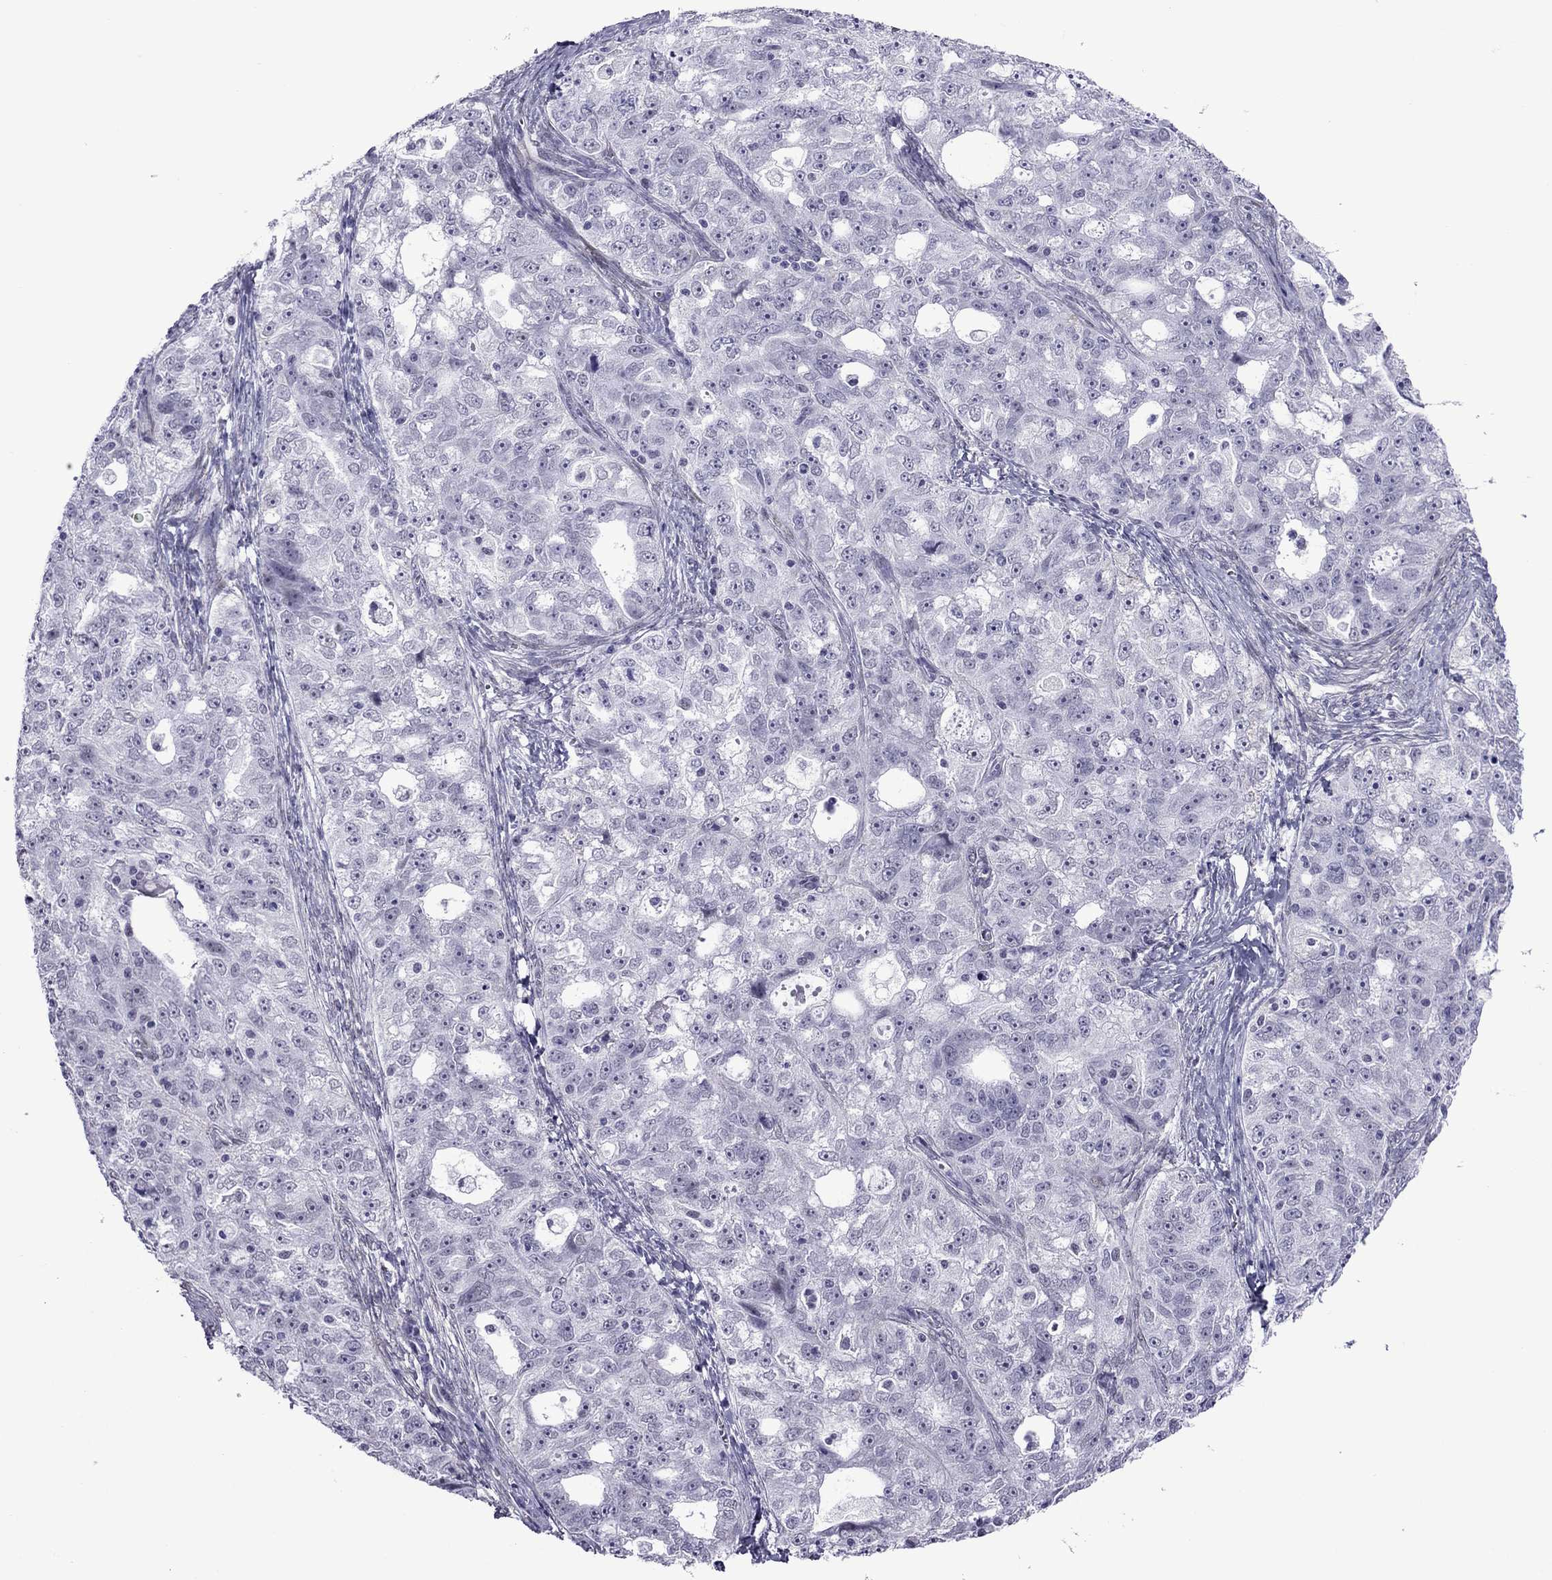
{"staining": {"intensity": "negative", "quantity": "none", "location": "none"}, "tissue": "ovarian cancer", "cell_type": "Tumor cells", "image_type": "cancer", "snomed": [{"axis": "morphology", "description": "Cystadenocarcinoma, serous, NOS"}, {"axis": "topography", "description": "Ovary"}], "caption": "Immunohistochemistry (IHC) of human ovarian cancer shows no expression in tumor cells. (DAB (3,3'-diaminobenzidine) immunohistochemistry (IHC), high magnification).", "gene": "ZNF646", "patient": {"sex": "female", "age": 51}}